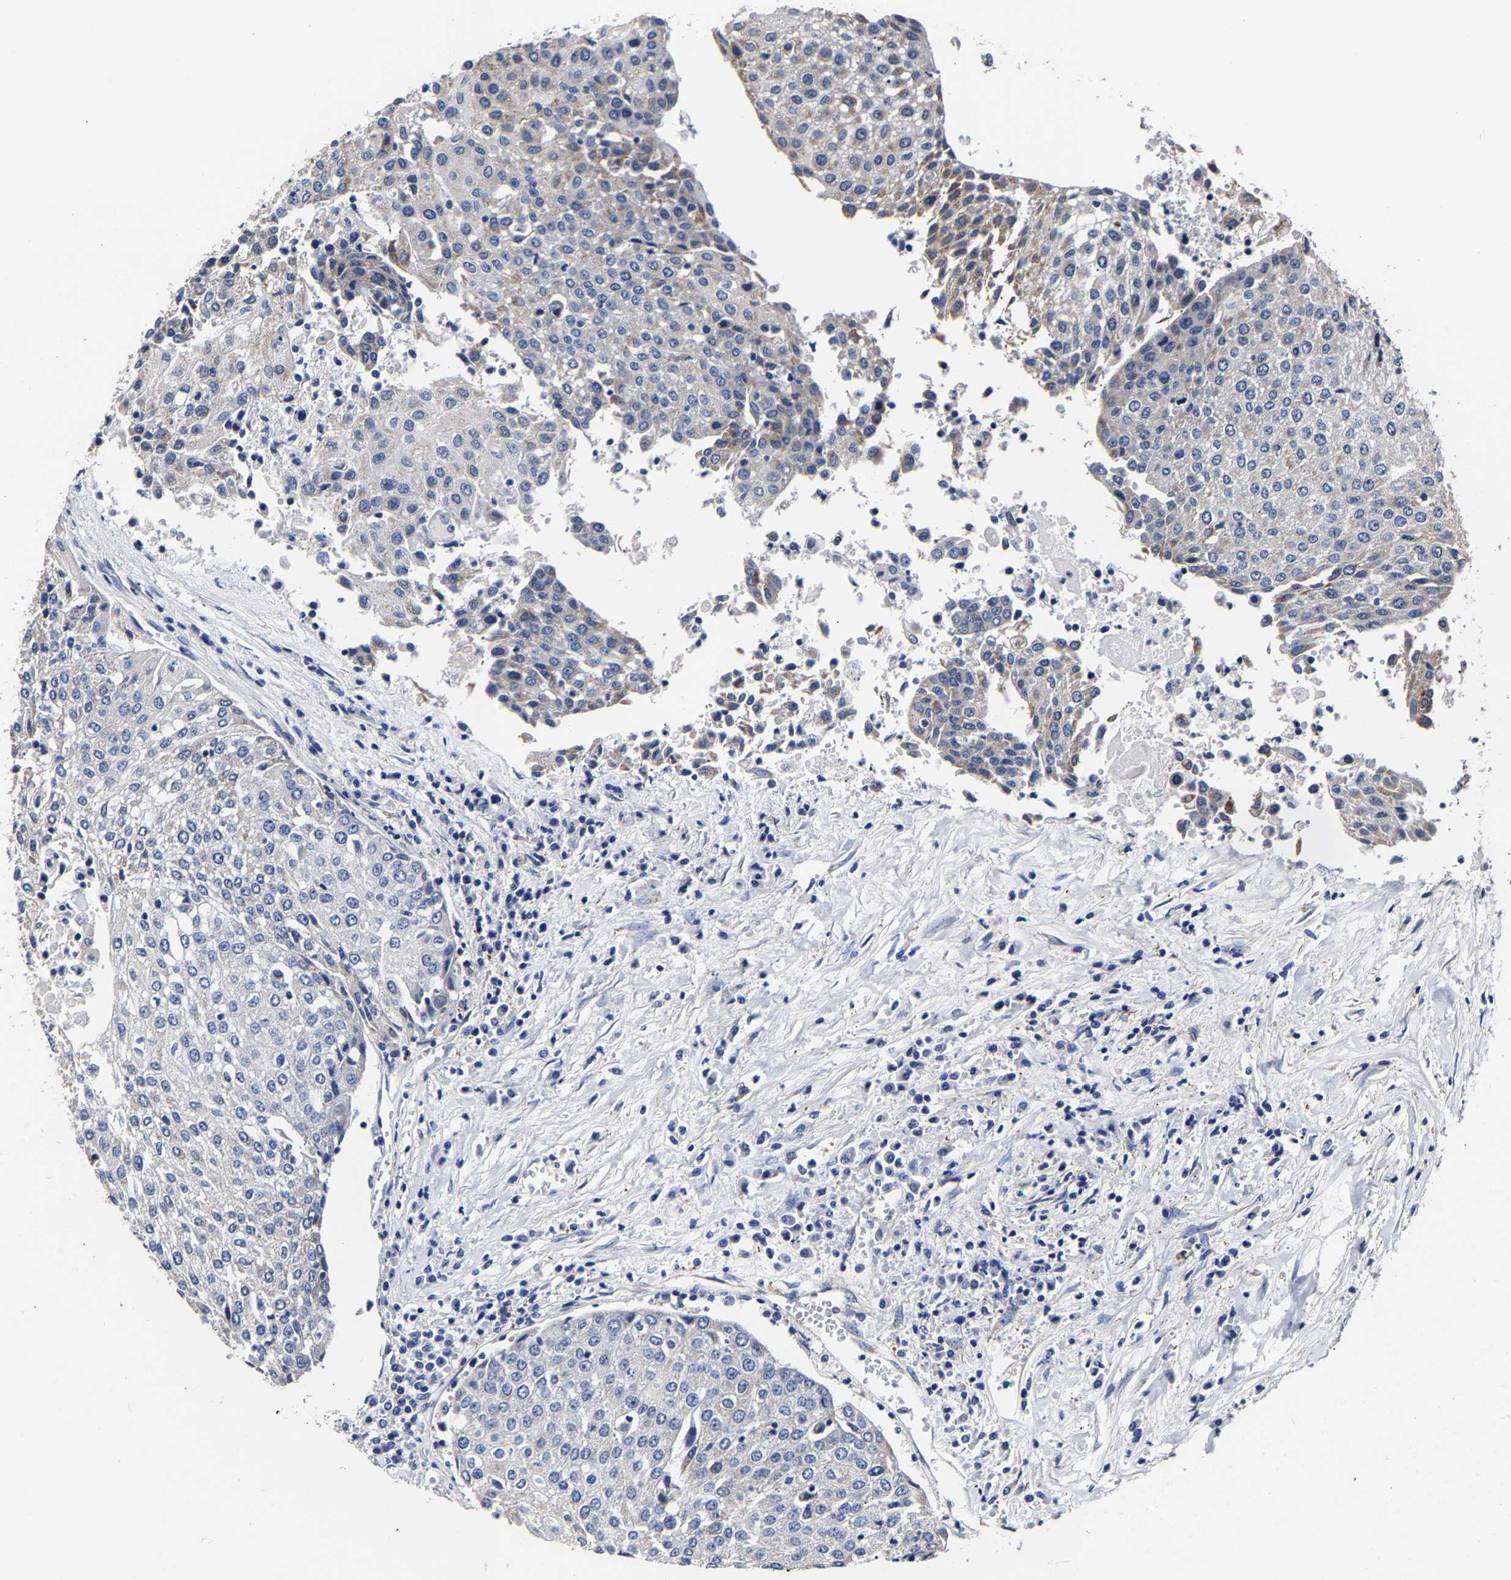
{"staining": {"intensity": "negative", "quantity": "none", "location": "none"}, "tissue": "urothelial cancer", "cell_type": "Tumor cells", "image_type": "cancer", "snomed": [{"axis": "morphology", "description": "Urothelial carcinoma, High grade"}, {"axis": "topography", "description": "Urinary bladder"}], "caption": "This is an immunohistochemistry histopathology image of human urothelial cancer. There is no expression in tumor cells.", "gene": "AASS", "patient": {"sex": "female", "age": 85}}